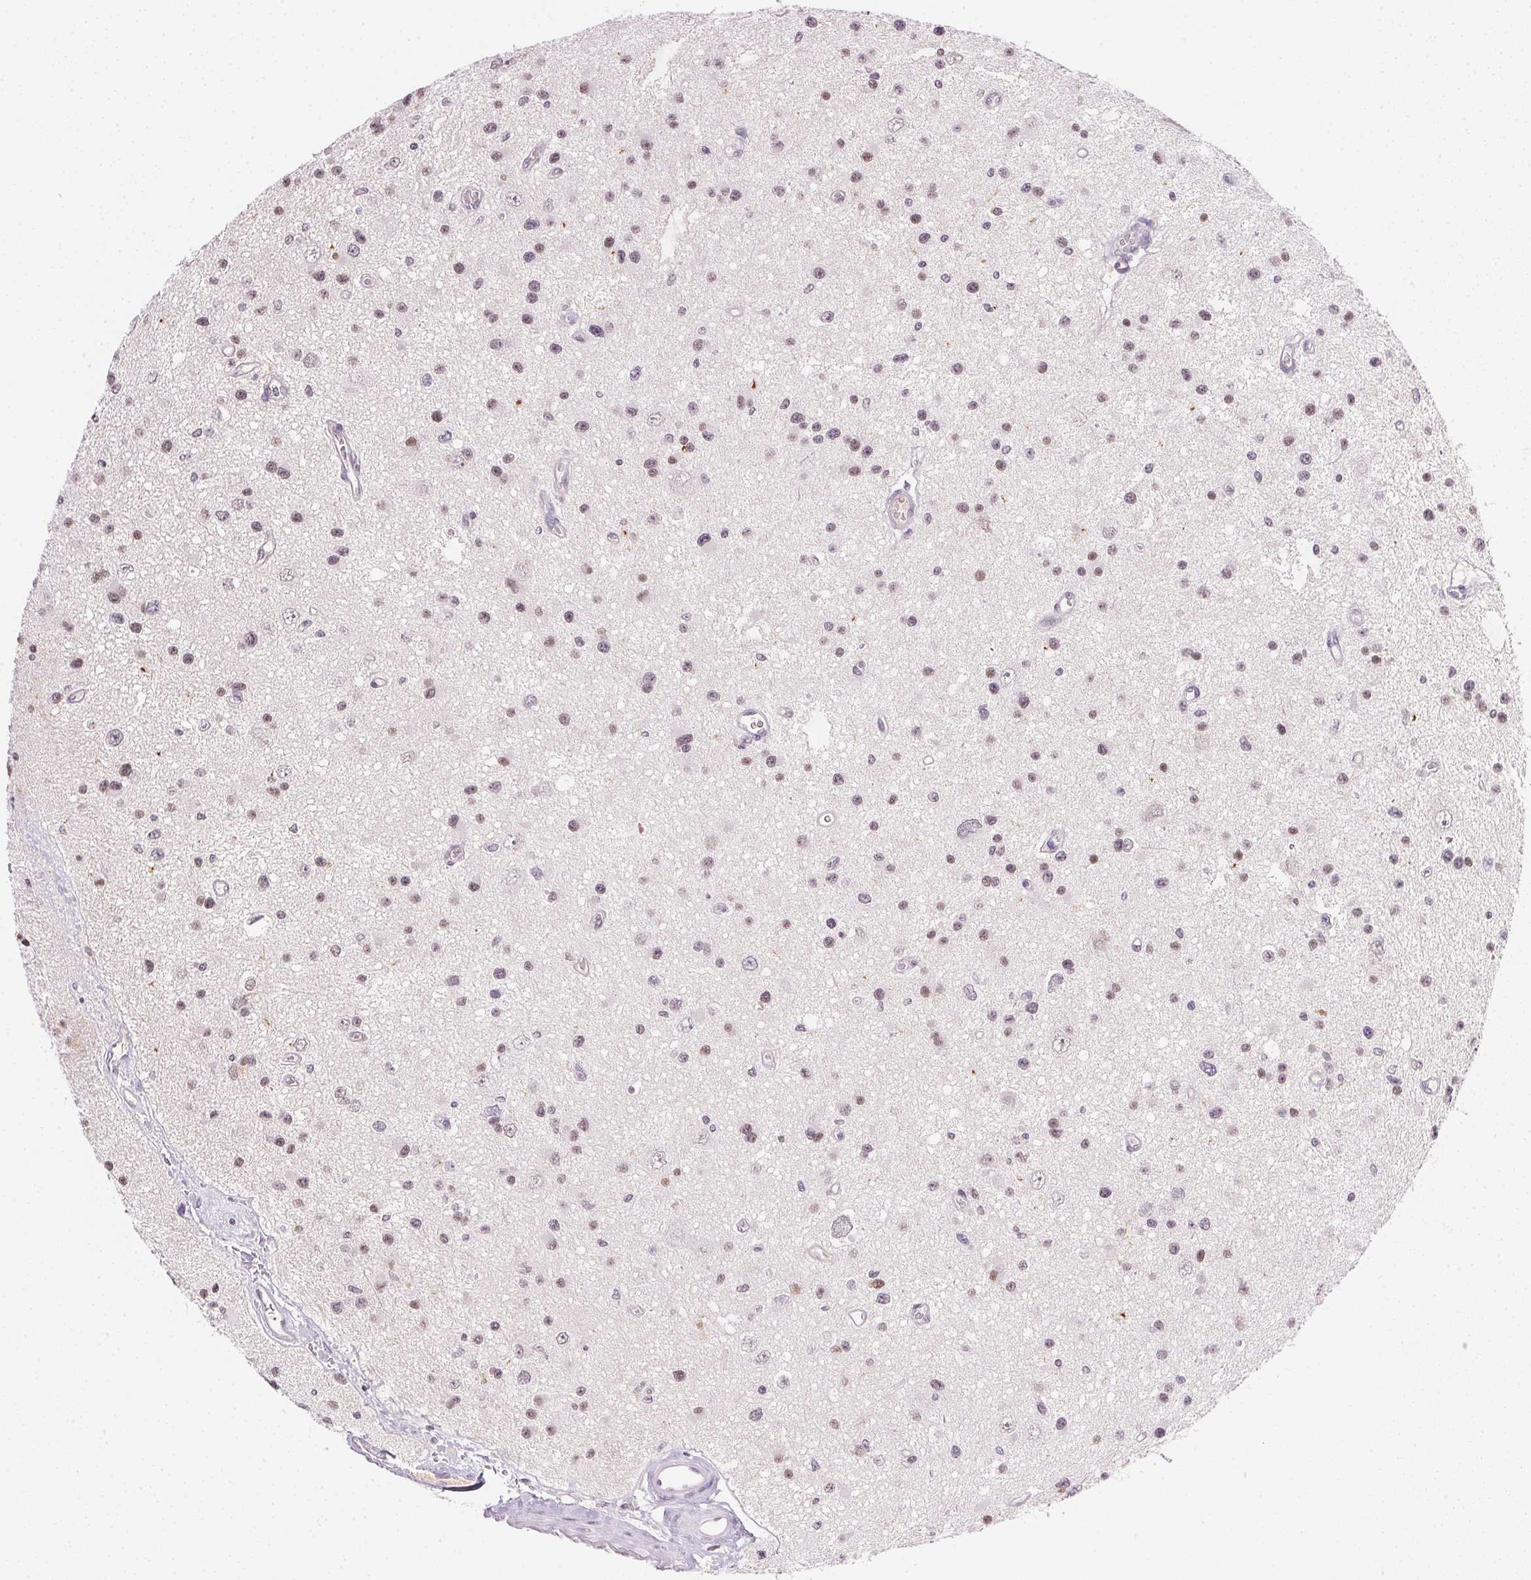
{"staining": {"intensity": "weak", "quantity": "25%-75%", "location": "nuclear"}, "tissue": "glioma", "cell_type": "Tumor cells", "image_type": "cancer", "snomed": [{"axis": "morphology", "description": "Glioma, malignant, Low grade"}, {"axis": "topography", "description": "Brain"}], "caption": "A high-resolution photomicrograph shows immunohistochemistry (IHC) staining of glioma, which reveals weak nuclear positivity in approximately 25%-75% of tumor cells. The staining is performed using DAB (3,3'-diaminobenzidine) brown chromogen to label protein expression. The nuclei are counter-stained blue using hematoxylin.", "gene": "FNDC4", "patient": {"sex": "male", "age": 43}}